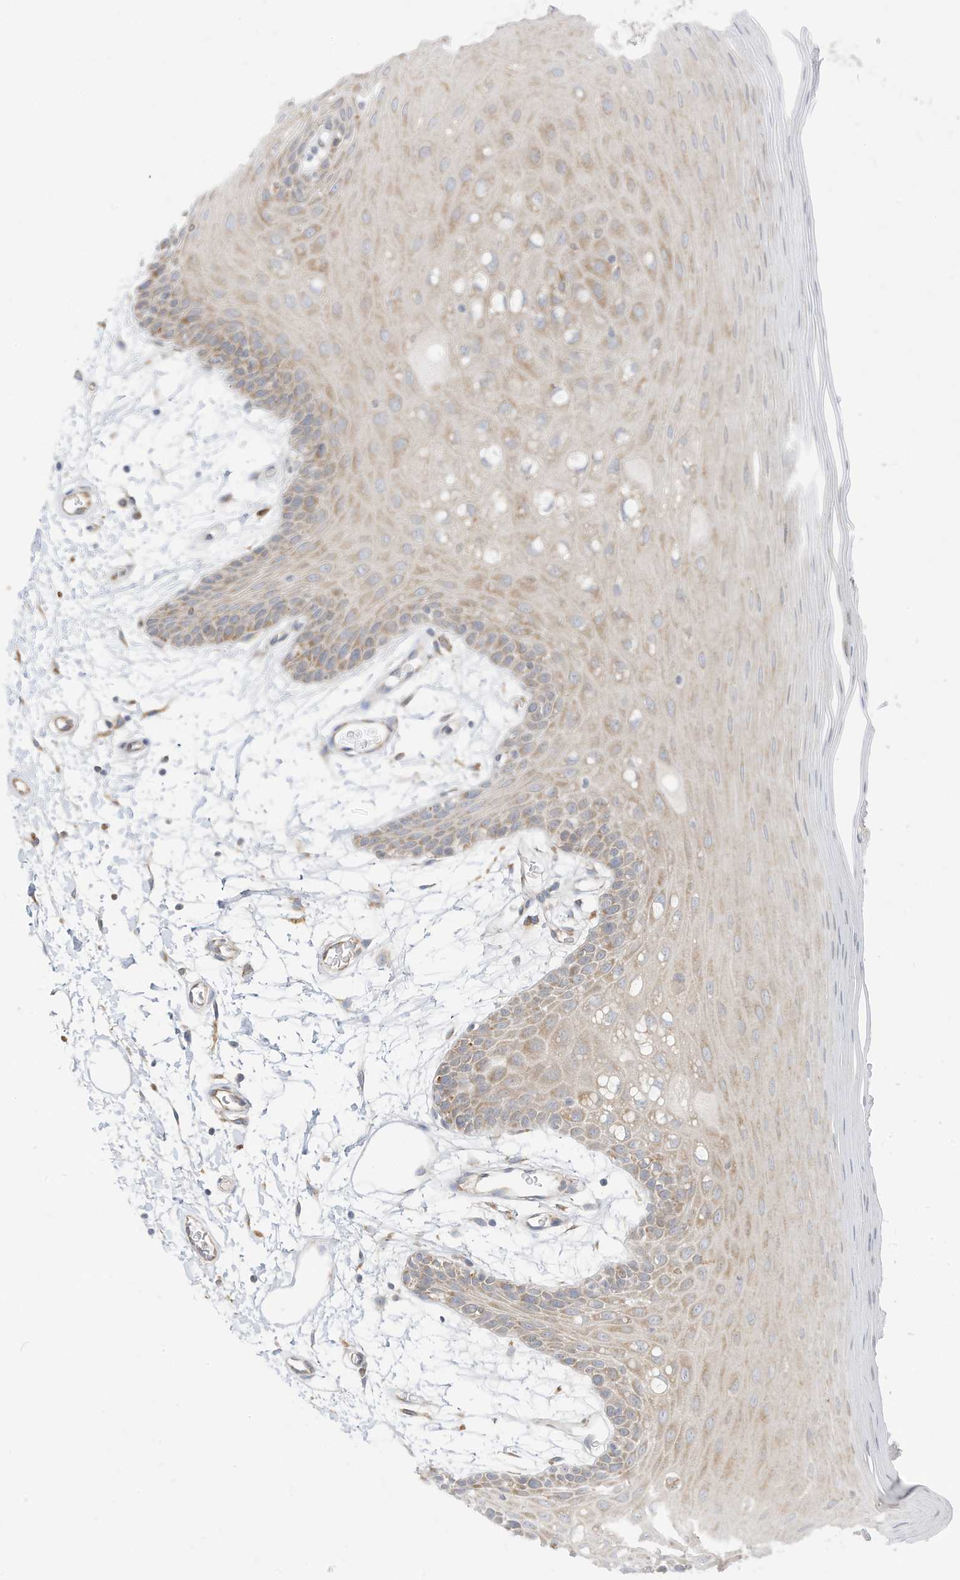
{"staining": {"intensity": "weak", "quantity": ">75%", "location": "cytoplasmic/membranous"}, "tissue": "oral mucosa", "cell_type": "Squamous epithelial cells", "image_type": "normal", "snomed": [{"axis": "morphology", "description": "Normal tissue, NOS"}, {"axis": "topography", "description": "Skeletal muscle"}, {"axis": "topography", "description": "Oral tissue"}, {"axis": "topography", "description": "Salivary gland"}, {"axis": "topography", "description": "Peripheral nerve tissue"}], "caption": "Immunohistochemical staining of unremarkable human oral mucosa exhibits weak cytoplasmic/membranous protein expression in about >75% of squamous epithelial cells. The protein of interest is stained brown, and the nuclei are stained in blue (DAB IHC with brightfield microscopy, high magnification).", "gene": "STT3A", "patient": {"sex": "male", "age": 54}}